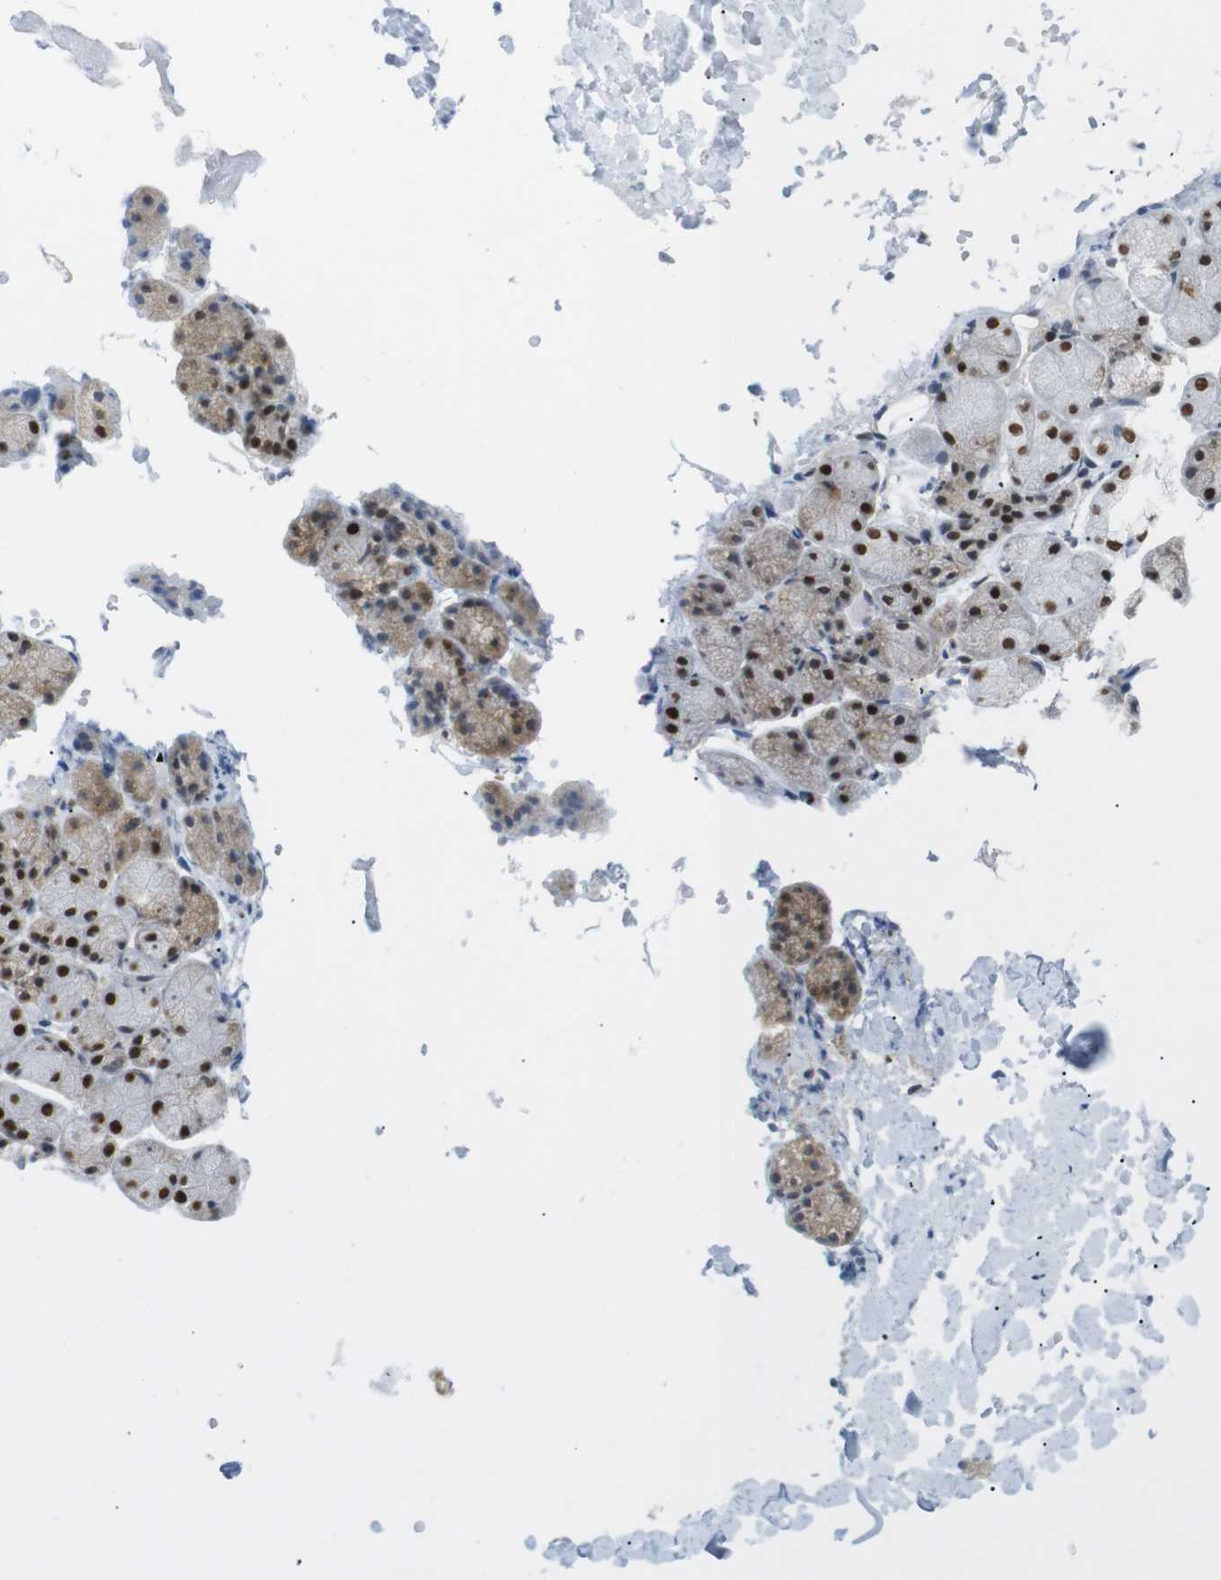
{"staining": {"intensity": "strong", "quantity": "25%-75%", "location": "nuclear"}, "tissue": "salivary gland", "cell_type": "Glandular cells", "image_type": "normal", "snomed": [{"axis": "morphology", "description": "Normal tissue, NOS"}, {"axis": "topography", "description": "Salivary gland"}], "caption": "Glandular cells reveal strong nuclear staining in approximately 25%-75% of cells in normal salivary gland. Immunohistochemistry stains the protein in brown and the nuclei are stained blue.", "gene": "RIOX2", "patient": {"sex": "female", "age": 24}}